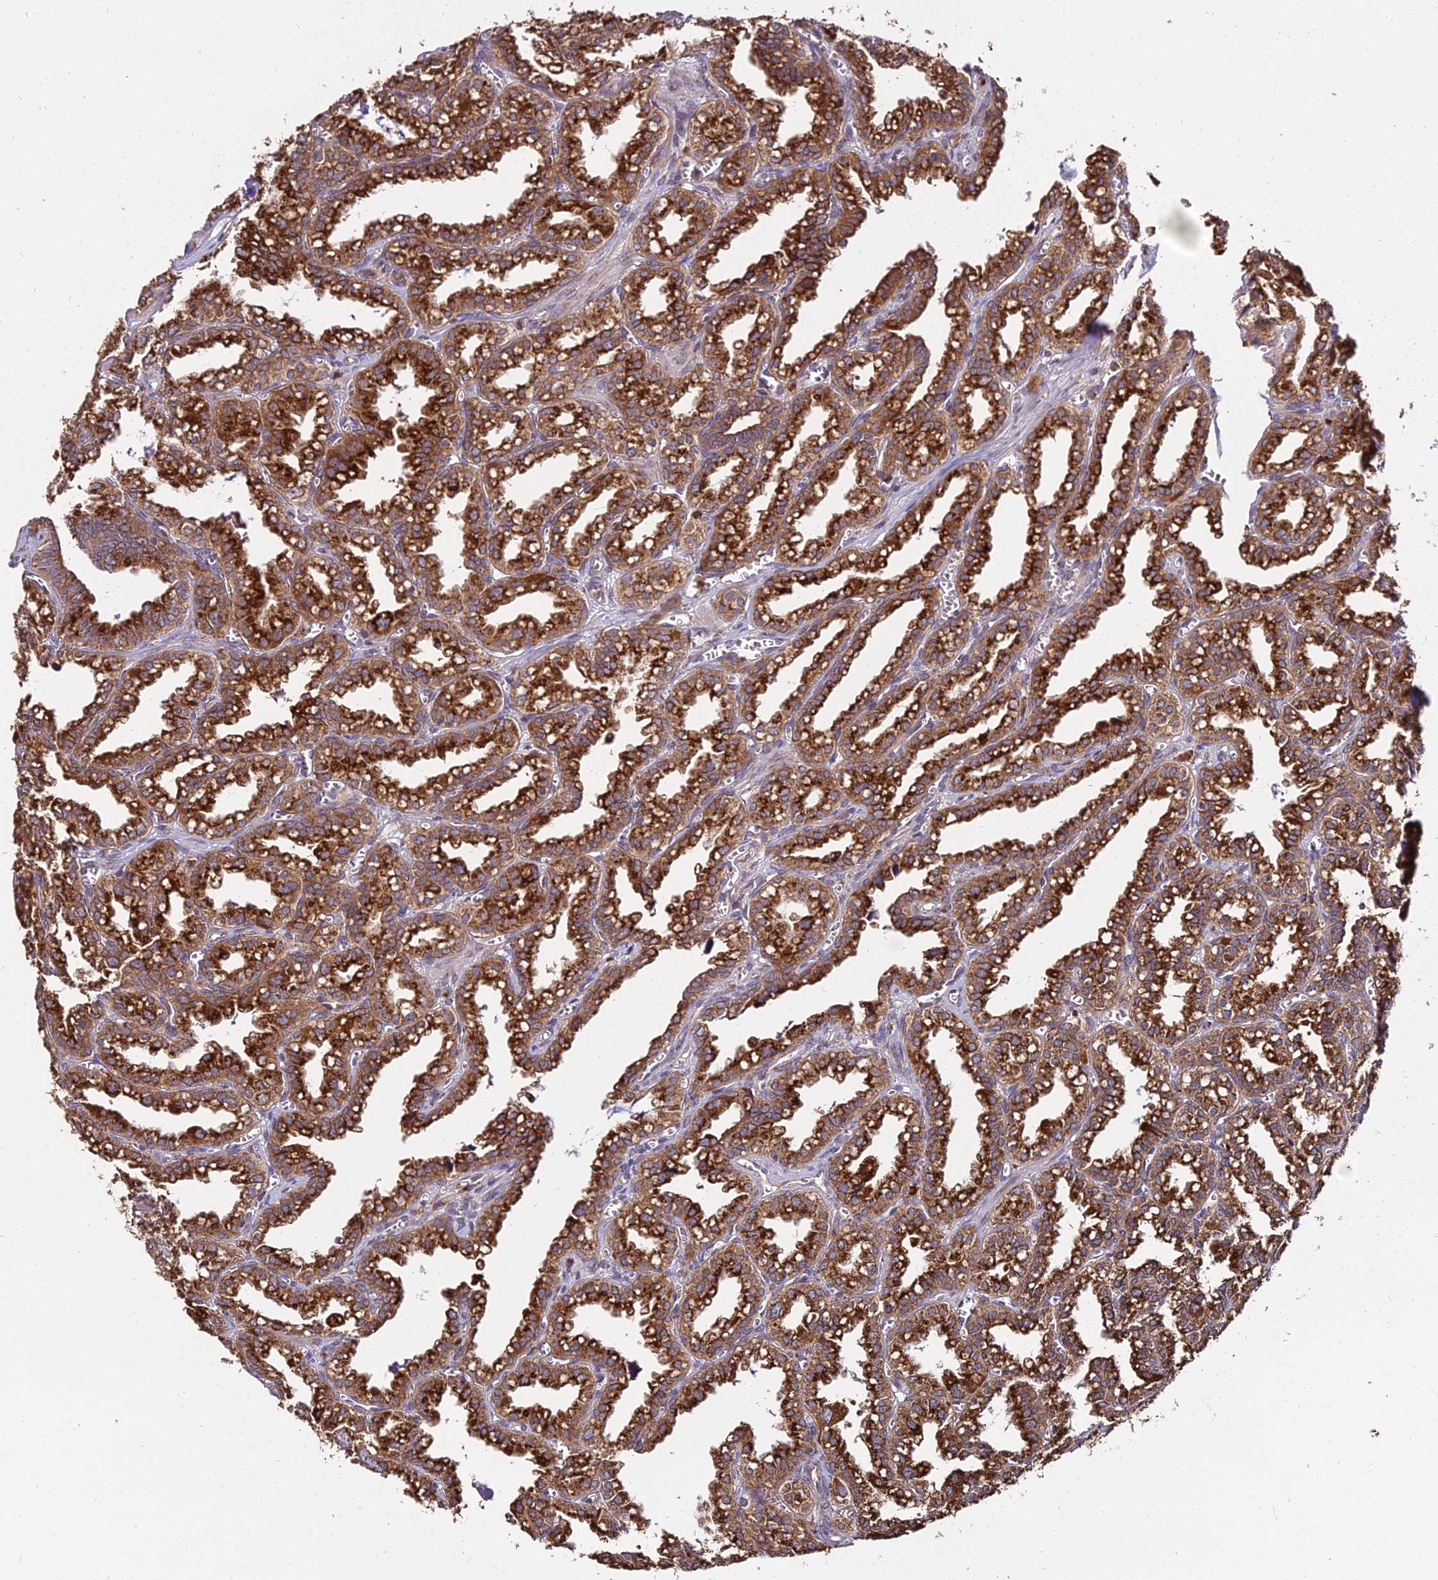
{"staining": {"intensity": "strong", "quantity": ">75%", "location": "cytoplasmic/membranous"}, "tissue": "seminal vesicle", "cell_type": "Glandular cells", "image_type": "normal", "snomed": [{"axis": "morphology", "description": "Normal tissue, NOS"}, {"axis": "topography", "description": "Prostate"}, {"axis": "topography", "description": "Seminal veicle"}], "caption": "IHC photomicrograph of benign seminal vesicle: human seminal vesicle stained using immunohistochemistry shows high levels of strong protein expression localized specifically in the cytoplasmic/membranous of glandular cells, appearing as a cytoplasmic/membranous brown color.", "gene": "ENSG00000258465", "patient": {"sex": "male", "age": 51}}